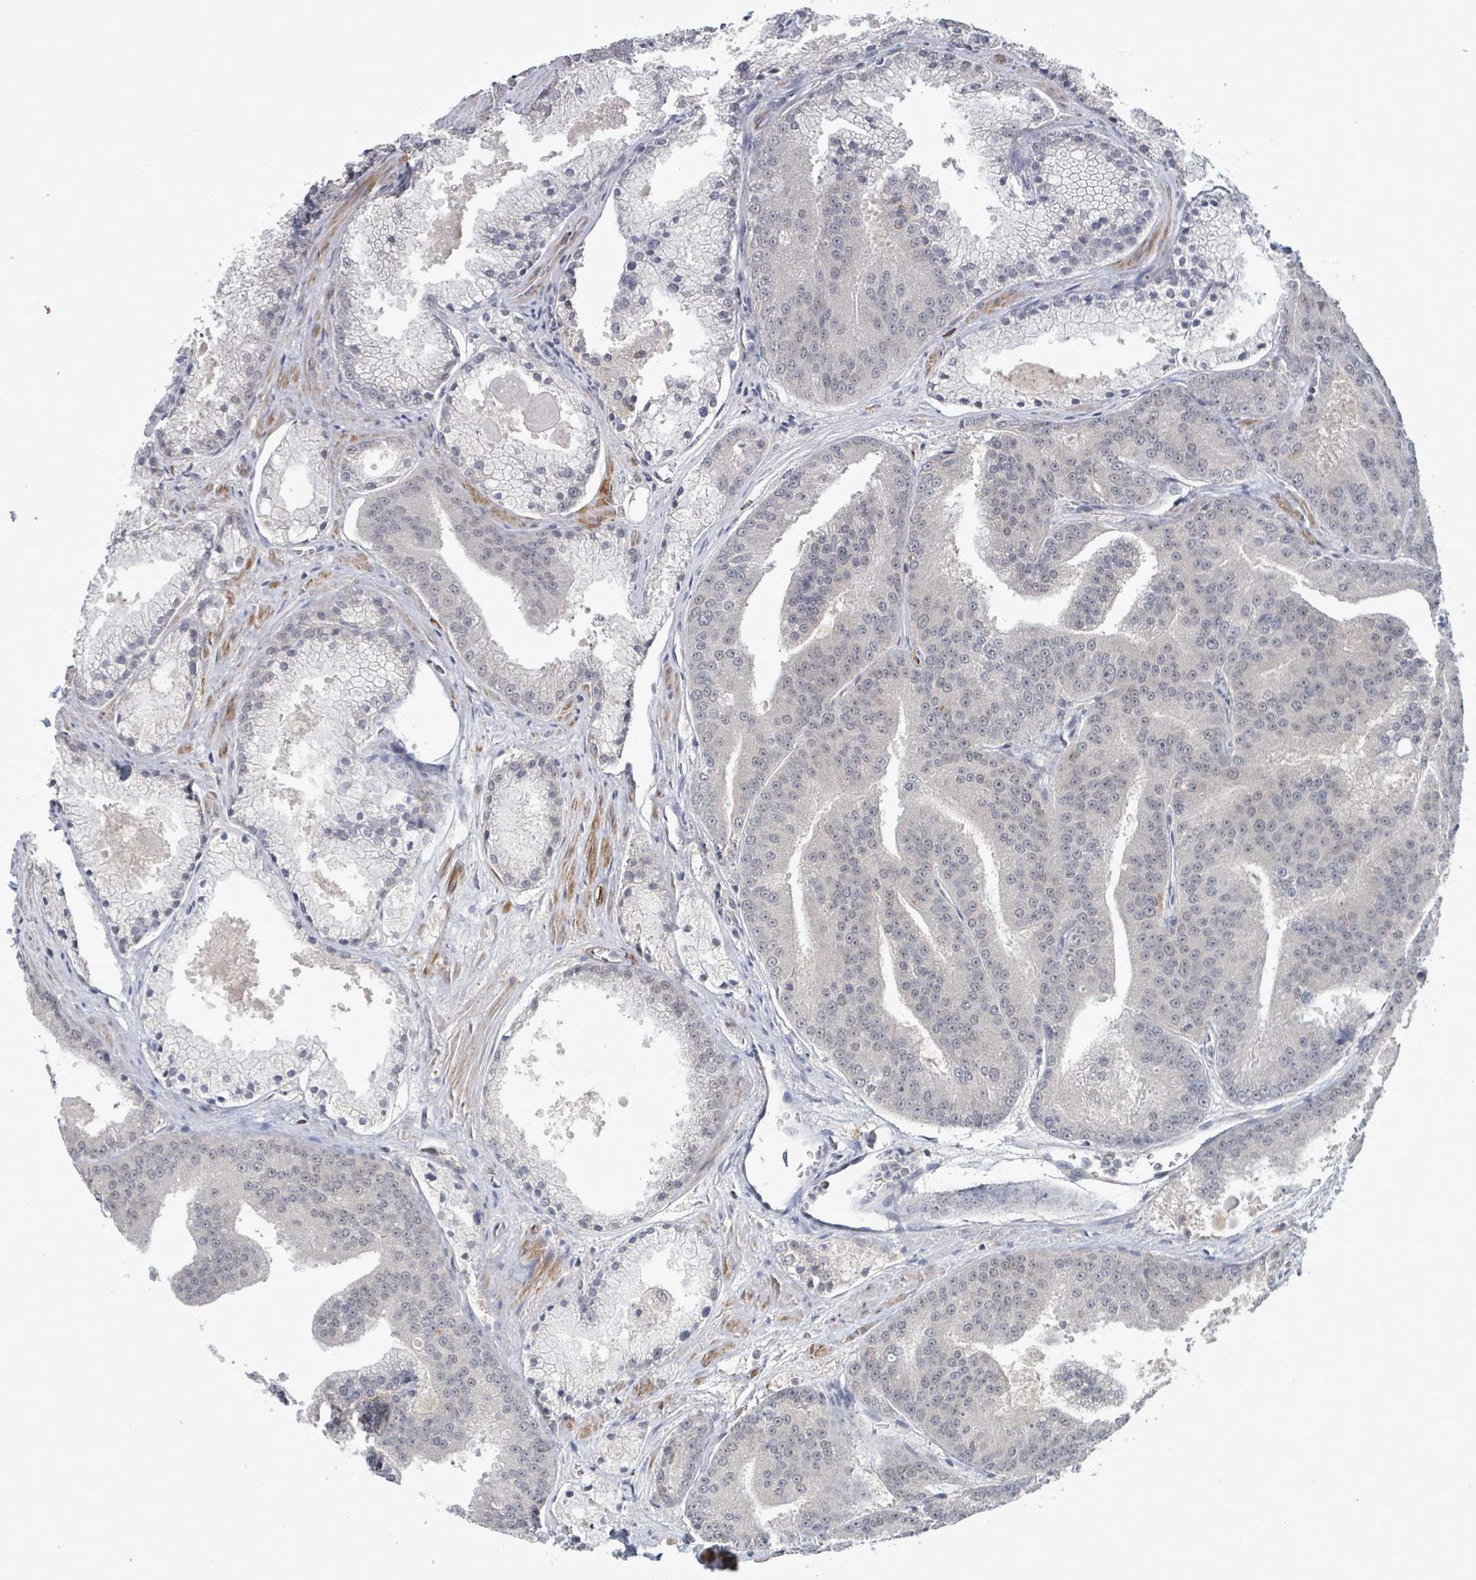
{"staining": {"intensity": "negative", "quantity": "none", "location": "none"}, "tissue": "prostate cancer", "cell_type": "Tumor cells", "image_type": "cancer", "snomed": [{"axis": "morphology", "description": "Adenocarcinoma, High grade"}, {"axis": "topography", "description": "Prostate"}], "caption": "A high-resolution image shows immunohistochemistry (IHC) staining of prostate cancer, which demonstrates no significant staining in tumor cells.", "gene": "AMMECR1", "patient": {"sex": "male", "age": 61}}